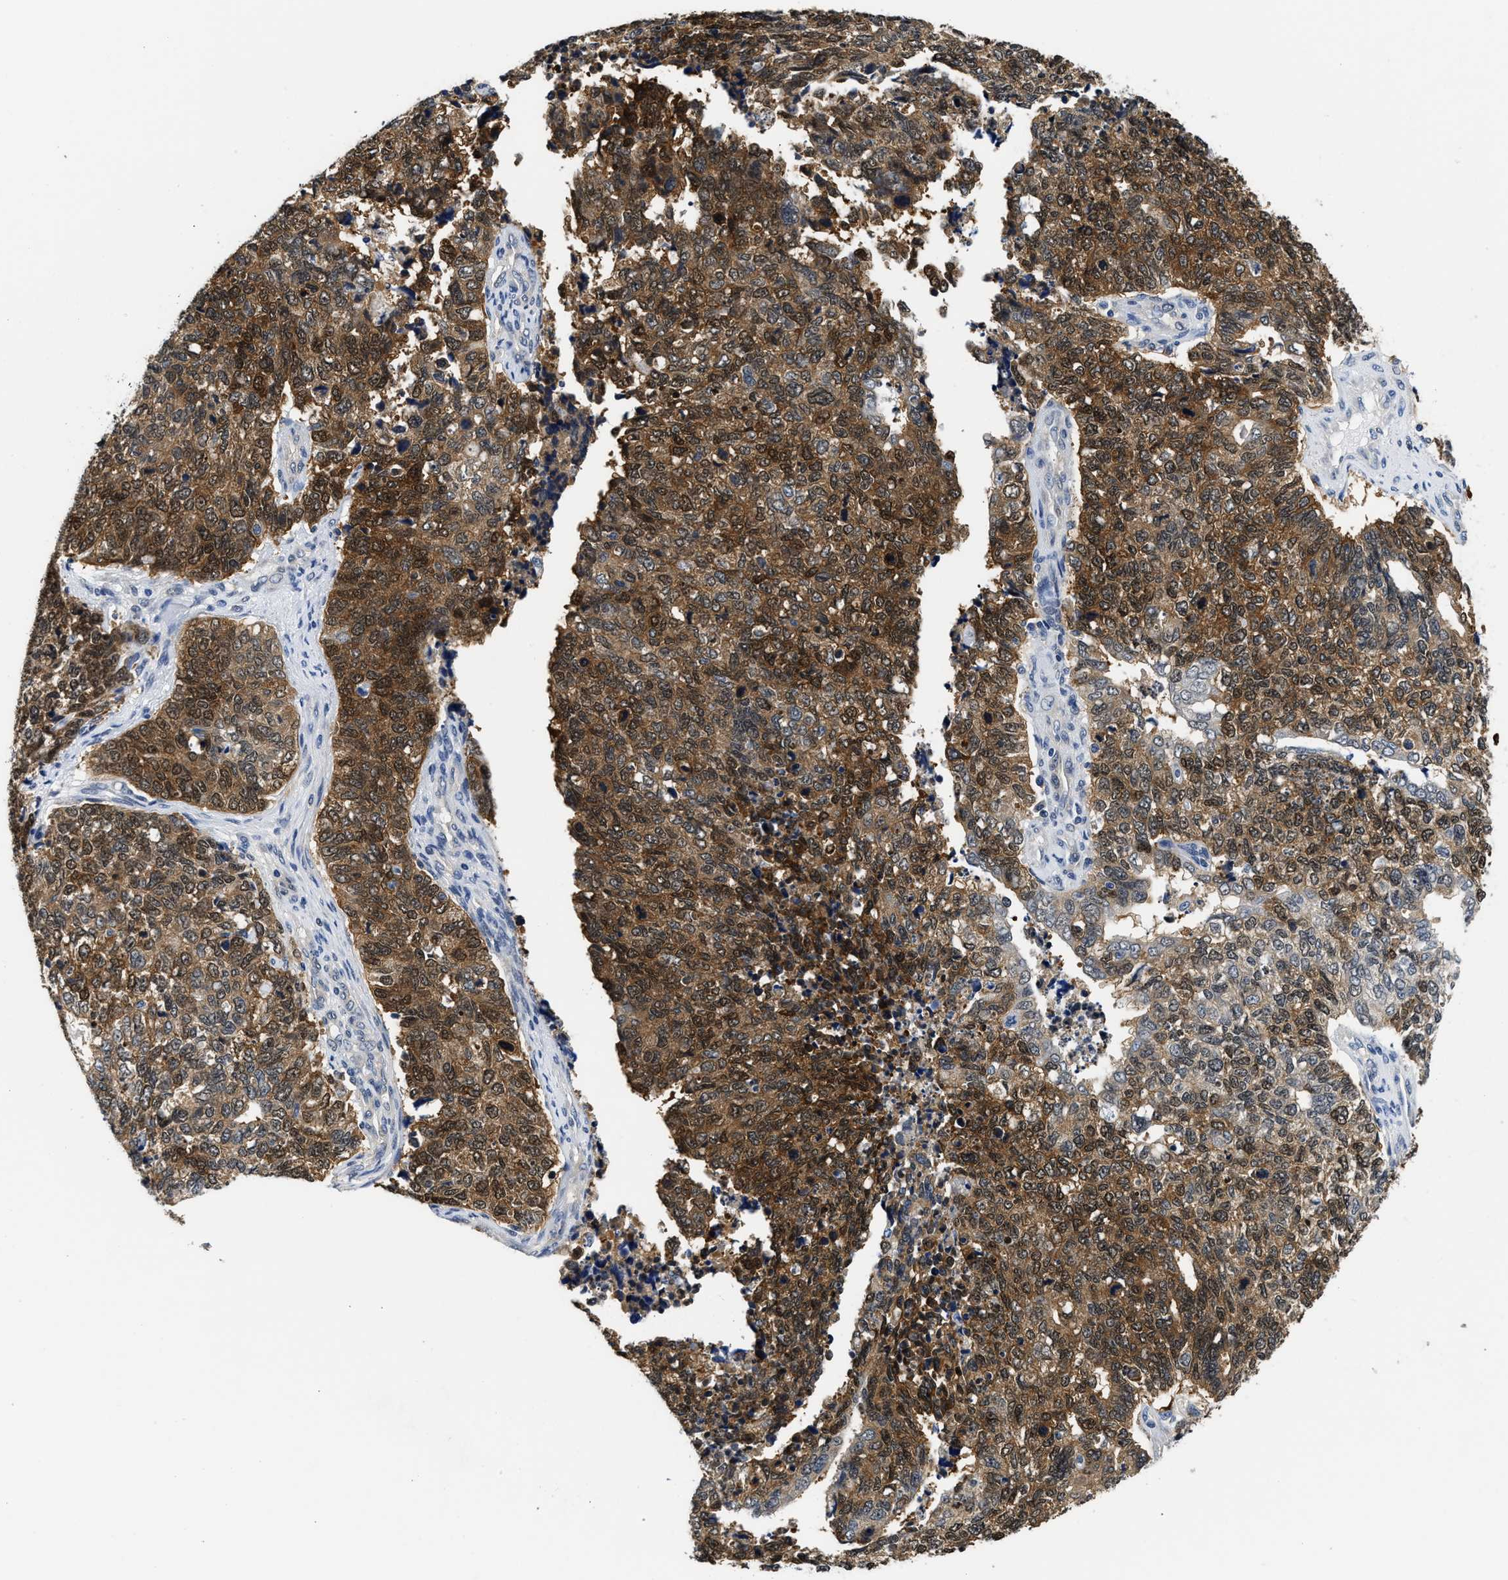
{"staining": {"intensity": "strong", "quantity": ">75%", "location": "cytoplasmic/membranous,nuclear"}, "tissue": "cervical cancer", "cell_type": "Tumor cells", "image_type": "cancer", "snomed": [{"axis": "morphology", "description": "Squamous cell carcinoma, NOS"}, {"axis": "topography", "description": "Cervix"}], "caption": "The micrograph exhibits immunohistochemical staining of cervical cancer (squamous cell carcinoma). There is strong cytoplasmic/membranous and nuclear expression is appreciated in approximately >75% of tumor cells.", "gene": "XPO5", "patient": {"sex": "female", "age": 63}}